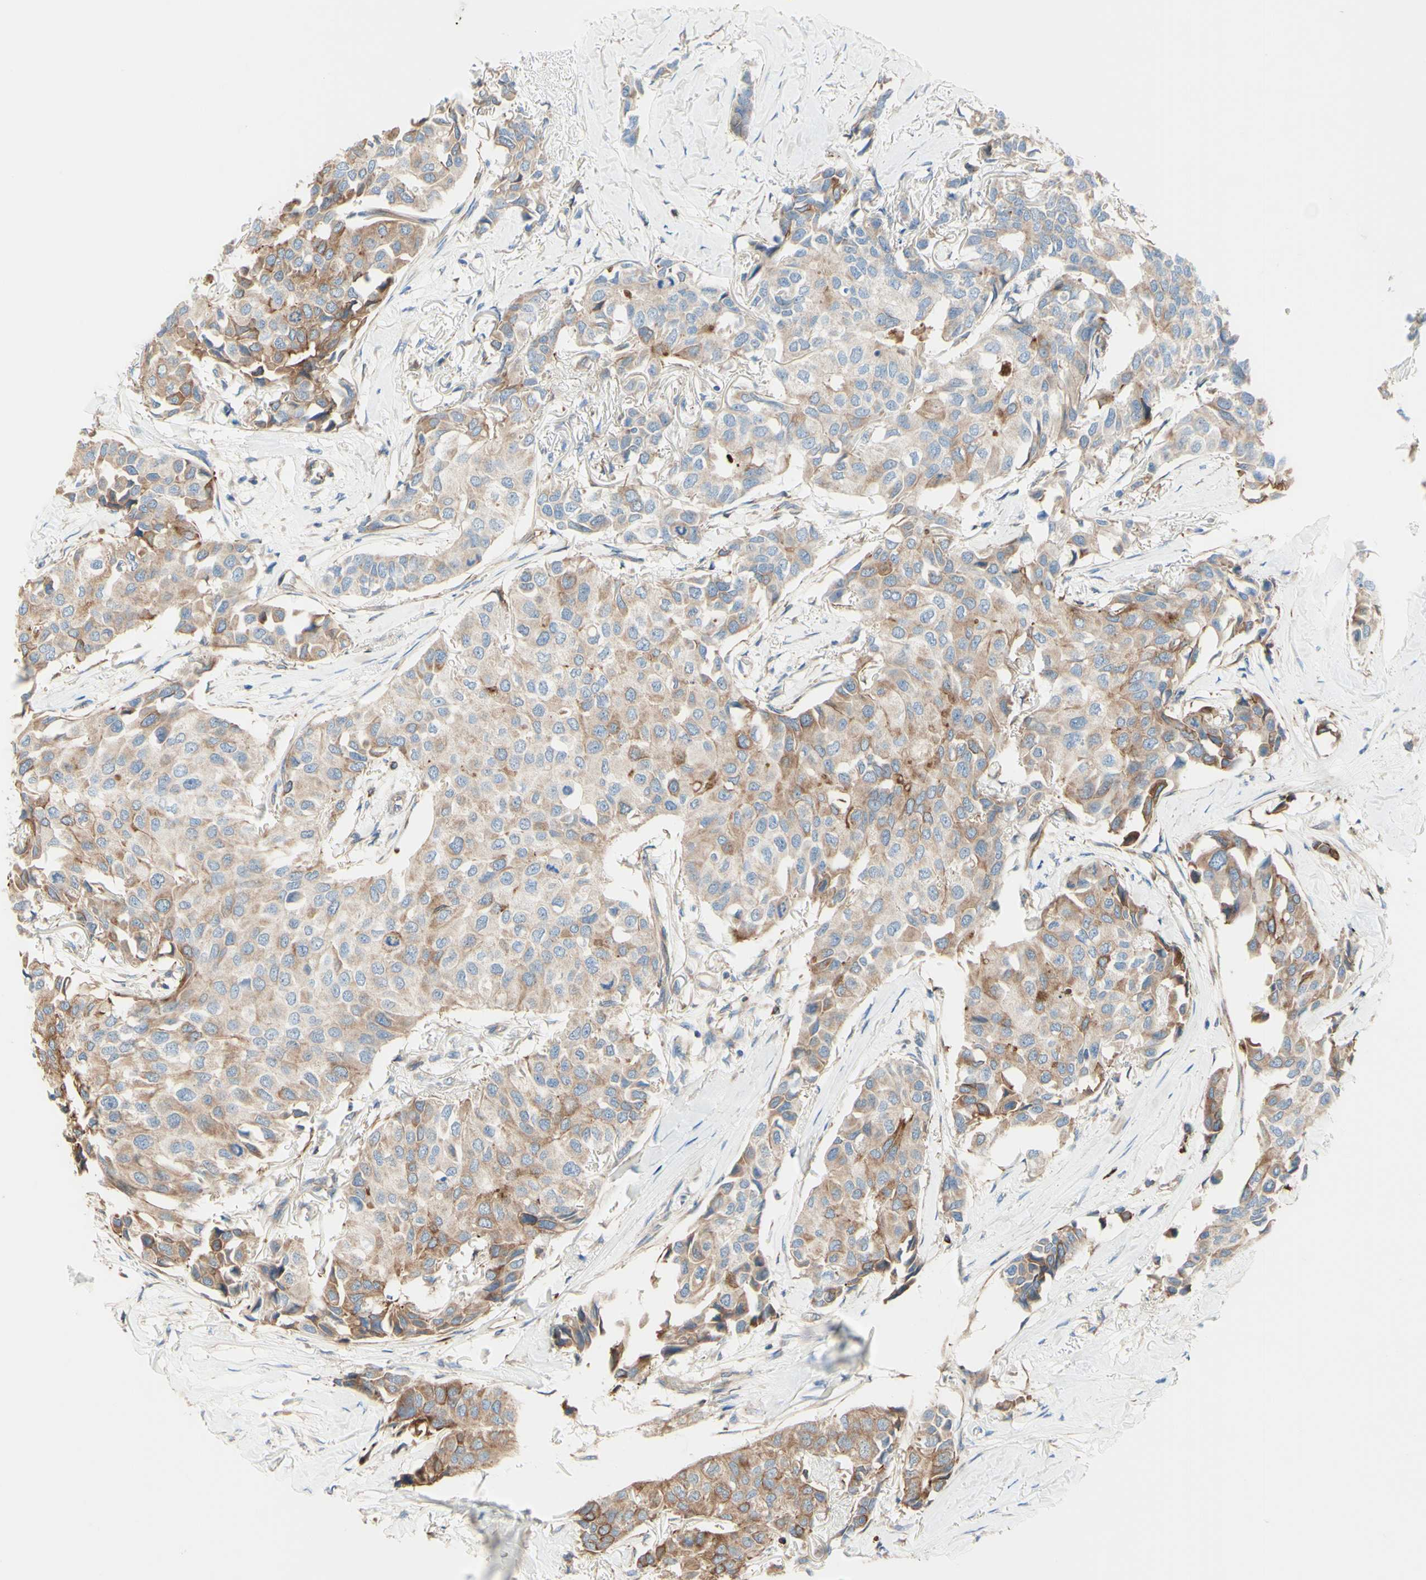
{"staining": {"intensity": "moderate", "quantity": "25%-75%", "location": "cytoplasmic/membranous"}, "tissue": "breast cancer", "cell_type": "Tumor cells", "image_type": "cancer", "snomed": [{"axis": "morphology", "description": "Duct carcinoma"}, {"axis": "topography", "description": "Breast"}], "caption": "Brown immunohistochemical staining in human breast infiltrating ductal carcinoma reveals moderate cytoplasmic/membranous staining in approximately 25%-75% of tumor cells.", "gene": "ENDOD1", "patient": {"sex": "female", "age": 80}}